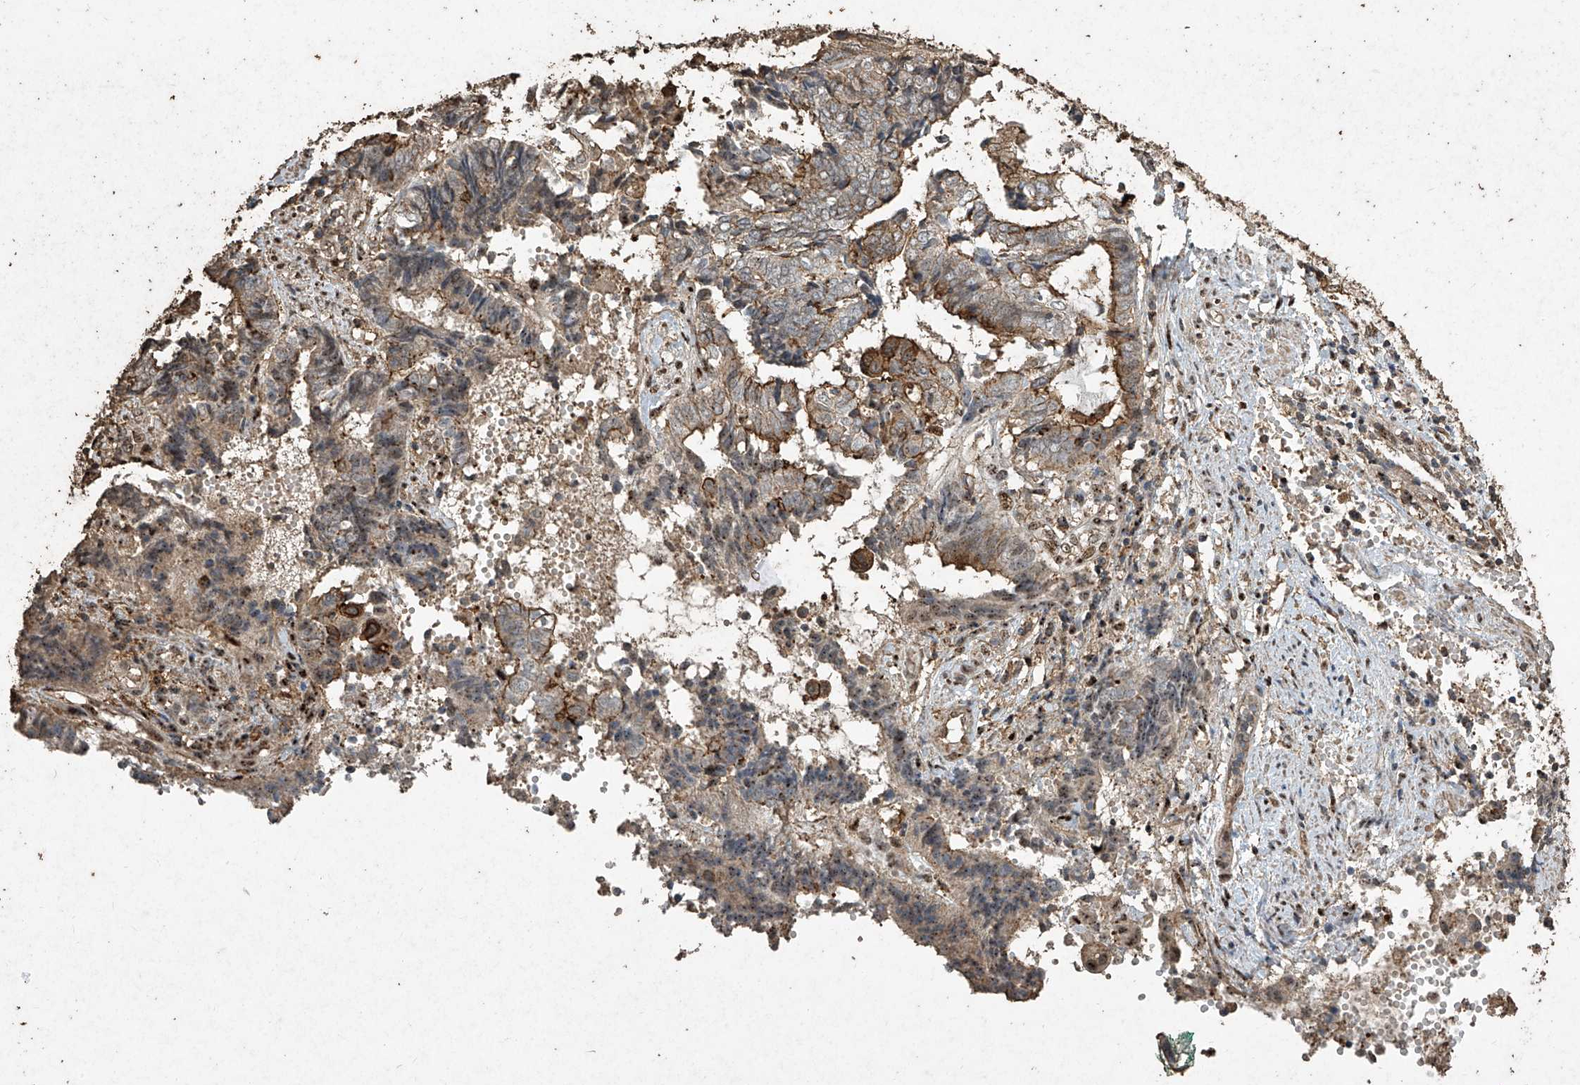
{"staining": {"intensity": "moderate", "quantity": "<25%", "location": "cytoplasmic/membranous"}, "tissue": "endometrial cancer", "cell_type": "Tumor cells", "image_type": "cancer", "snomed": [{"axis": "morphology", "description": "Adenocarcinoma, NOS"}, {"axis": "topography", "description": "Uterus"}, {"axis": "topography", "description": "Endometrium"}], "caption": "About <25% of tumor cells in human endometrial adenocarcinoma show moderate cytoplasmic/membranous protein staining as visualized by brown immunohistochemical staining.", "gene": "ERBB3", "patient": {"sex": "female", "age": 70}}